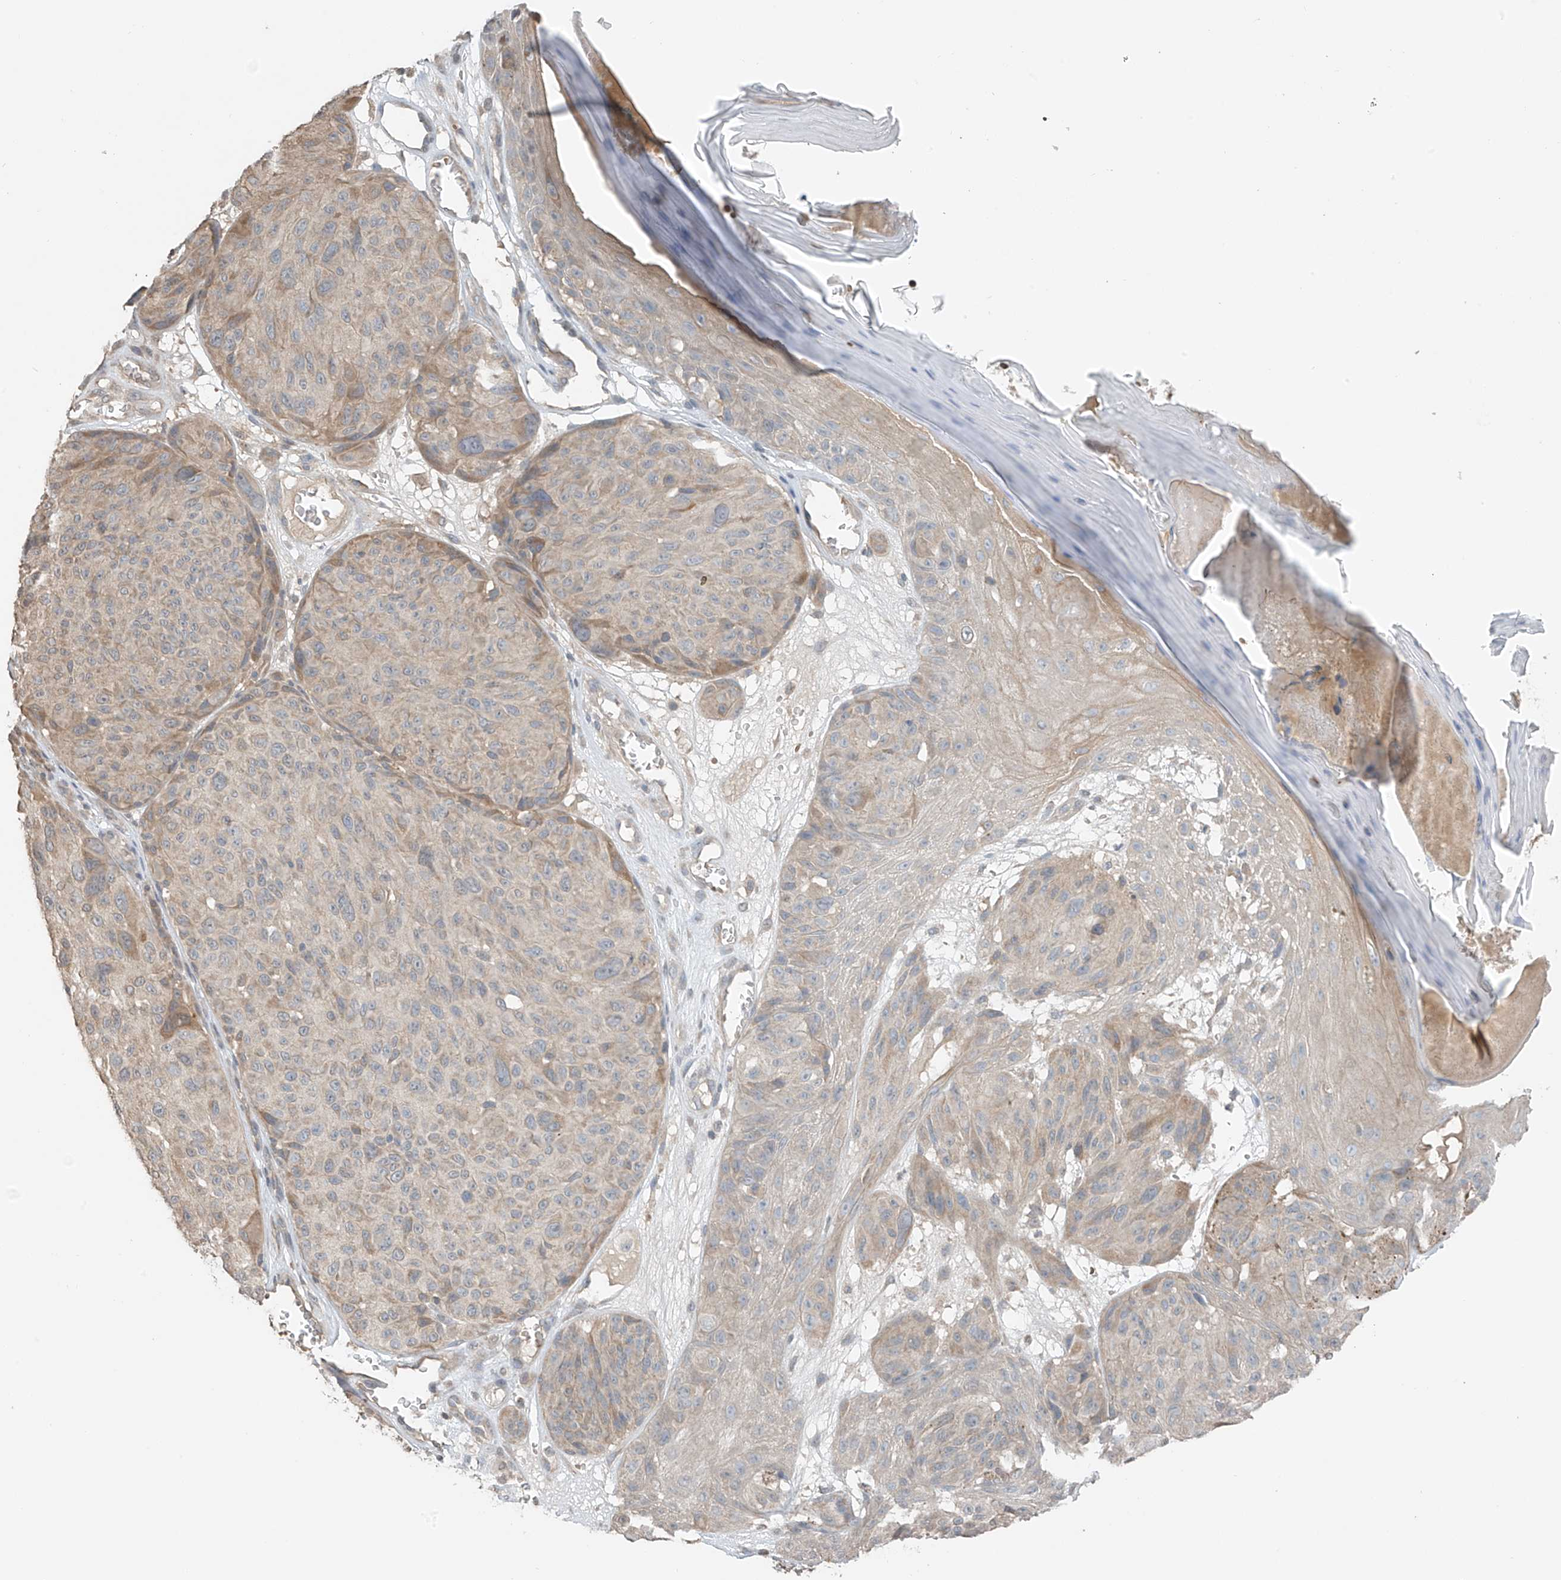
{"staining": {"intensity": "weak", "quantity": "<25%", "location": "cytoplasmic/membranous"}, "tissue": "melanoma", "cell_type": "Tumor cells", "image_type": "cancer", "snomed": [{"axis": "morphology", "description": "Malignant melanoma, NOS"}, {"axis": "topography", "description": "Skin"}], "caption": "Immunohistochemical staining of melanoma shows no significant staining in tumor cells.", "gene": "HOXA11", "patient": {"sex": "male", "age": 83}}